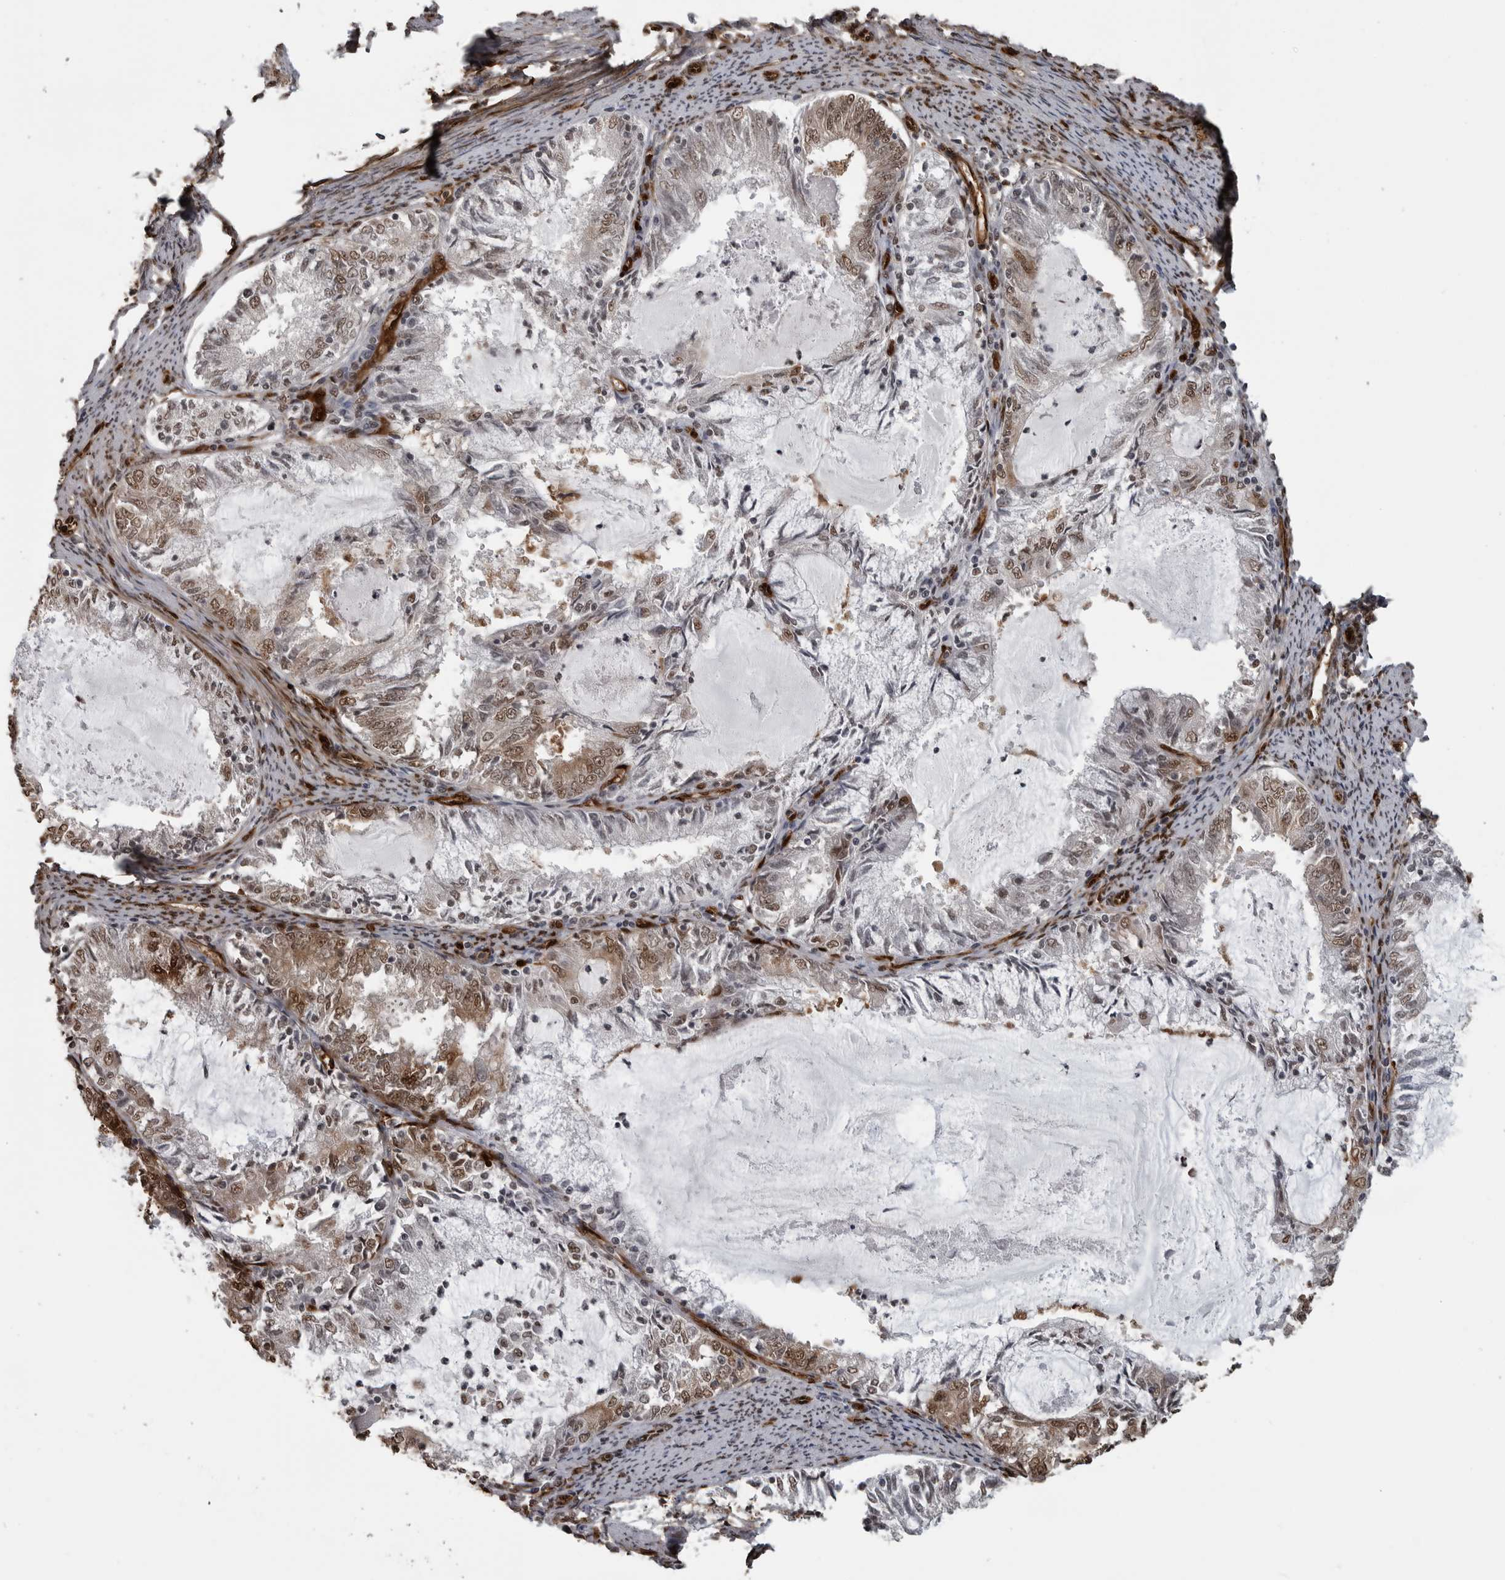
{"staining": {"intensity": "weak", "quantity": ">75%", "location": "cytoplasmic/membranous,nuclear"}, "tissue": "endometrial cancer", "cell_type": "Tumor cells", "image_type": "cancer", "snomed": [{"axis": "morphology", "description": "Adenocarcinoma, NOS"}, {"axis": "topography", "description": "Endometrium"}], "caption": "Immunohistochemistry histopathology image of neoplastic tissue: endometrial cancer stained using IHC exhibits low levels of weak protein expression localized specifically in the cytoplasmic/membranous and nuclear of tumor cells, appearing as a cytoplasmic/membranous and nuclear brown color.", "gene": "SMAD2", "patient": {"sex": "female", "age": 57}}